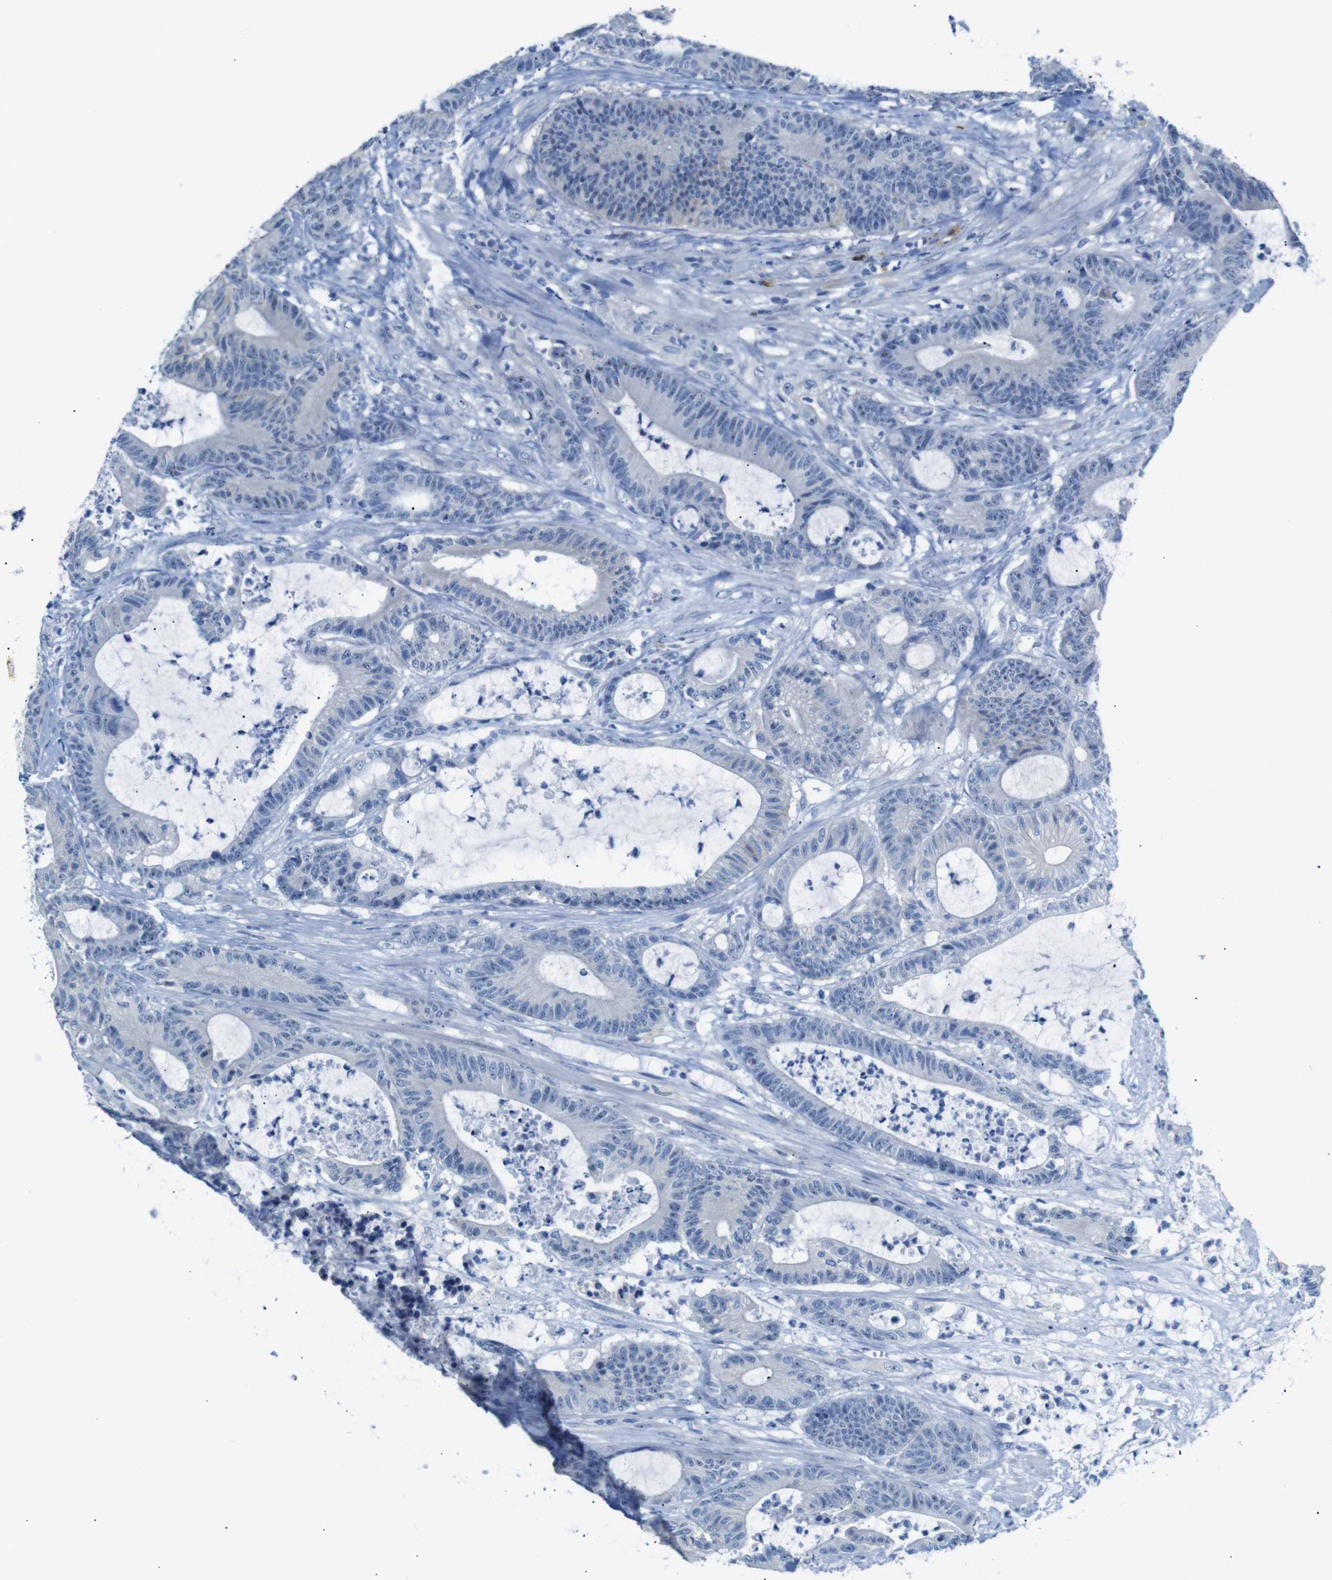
{"staining": {"intensity": "negative", "quantity": "none", "location": "none"}, "tissue": "colorectal cancer", "cell_type": "Tumor cells", "image_type": "cancer", "snomed": [{"axis": "morphology", "description": "Adenocarcinoma, NOS"}, {"axis": "topography", "description": "Colon"}], "caption": "Tumor cells are negative for brown protein staining in colorectal cancer.", "gene": "C1orf210", "patient": {"sex": "female", "age": 84}}